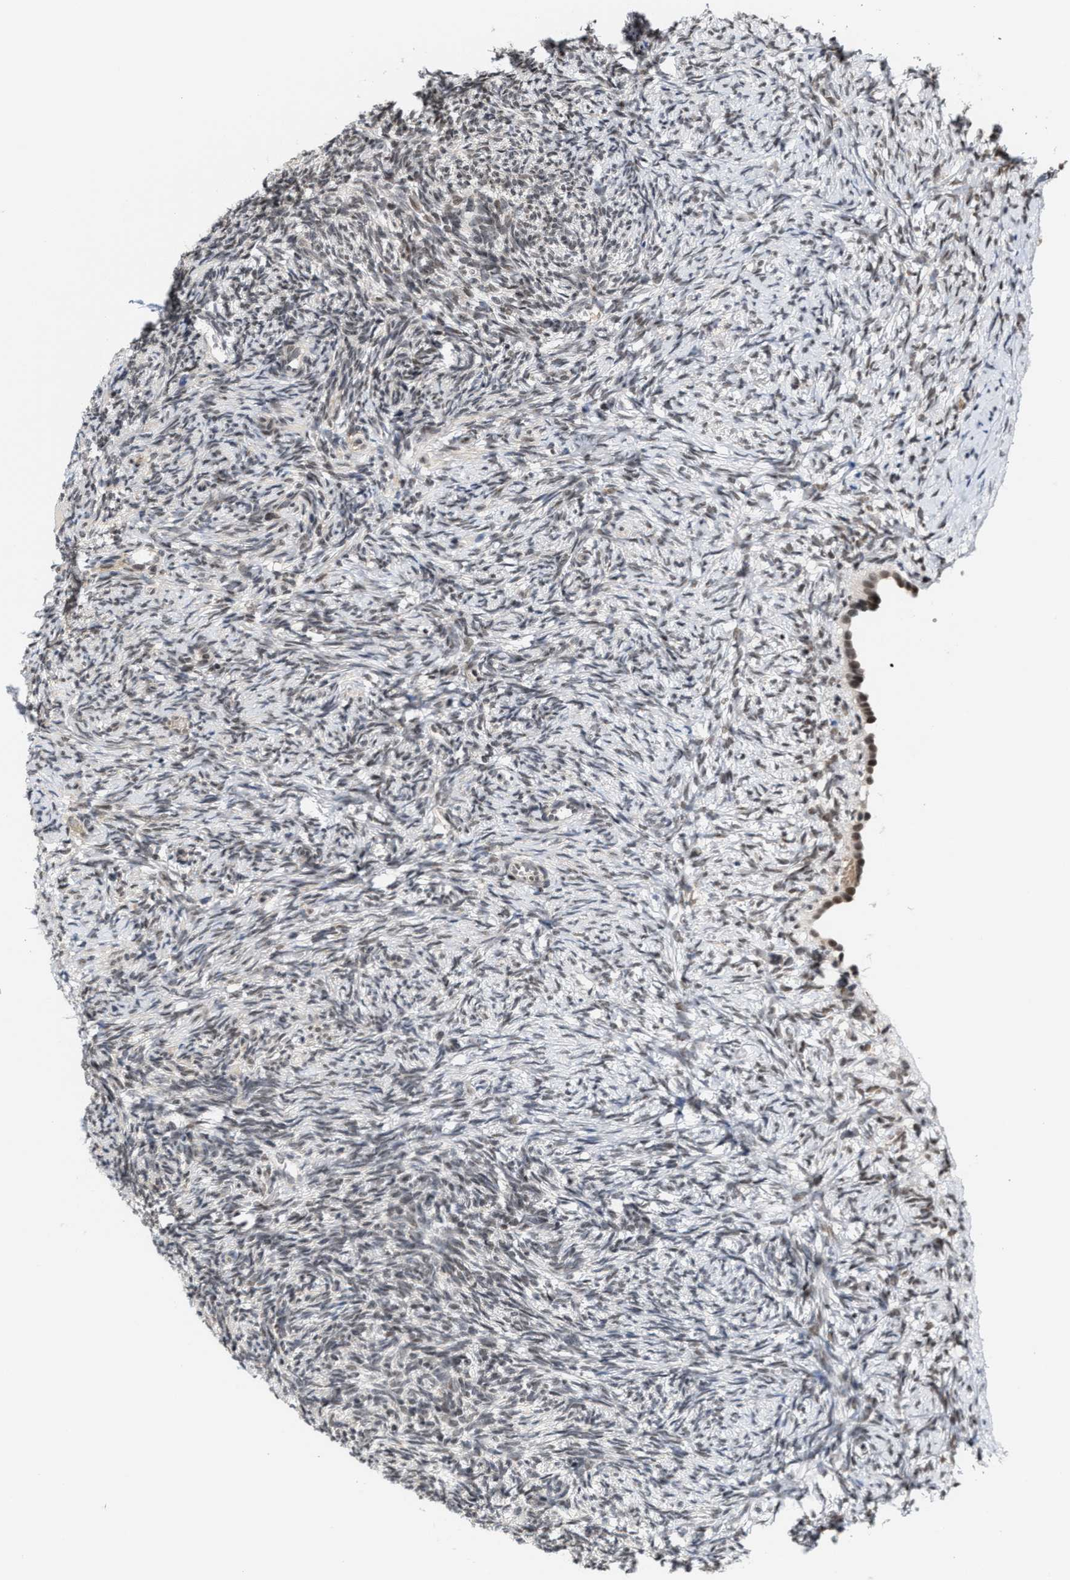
{"staining": {"intensity": "weak", "quantity": ">75%", "location": "nuclear"}, "tissue": "ovary", "cell_type": "Ovarian stroma cells", "image_type": "normal", "snomed": [{"axis": "morphology", "description": "Normal tissue, NOS"}, {"axis": "topography", "description": "Ovary"}], "caption": "Protein staining demonstrates weak nuclear staining in about >75% of ovarian stroma cells in normal ovary.", "gene": "ANKRD6", "patient": {"sex": "female", "age": 41}}